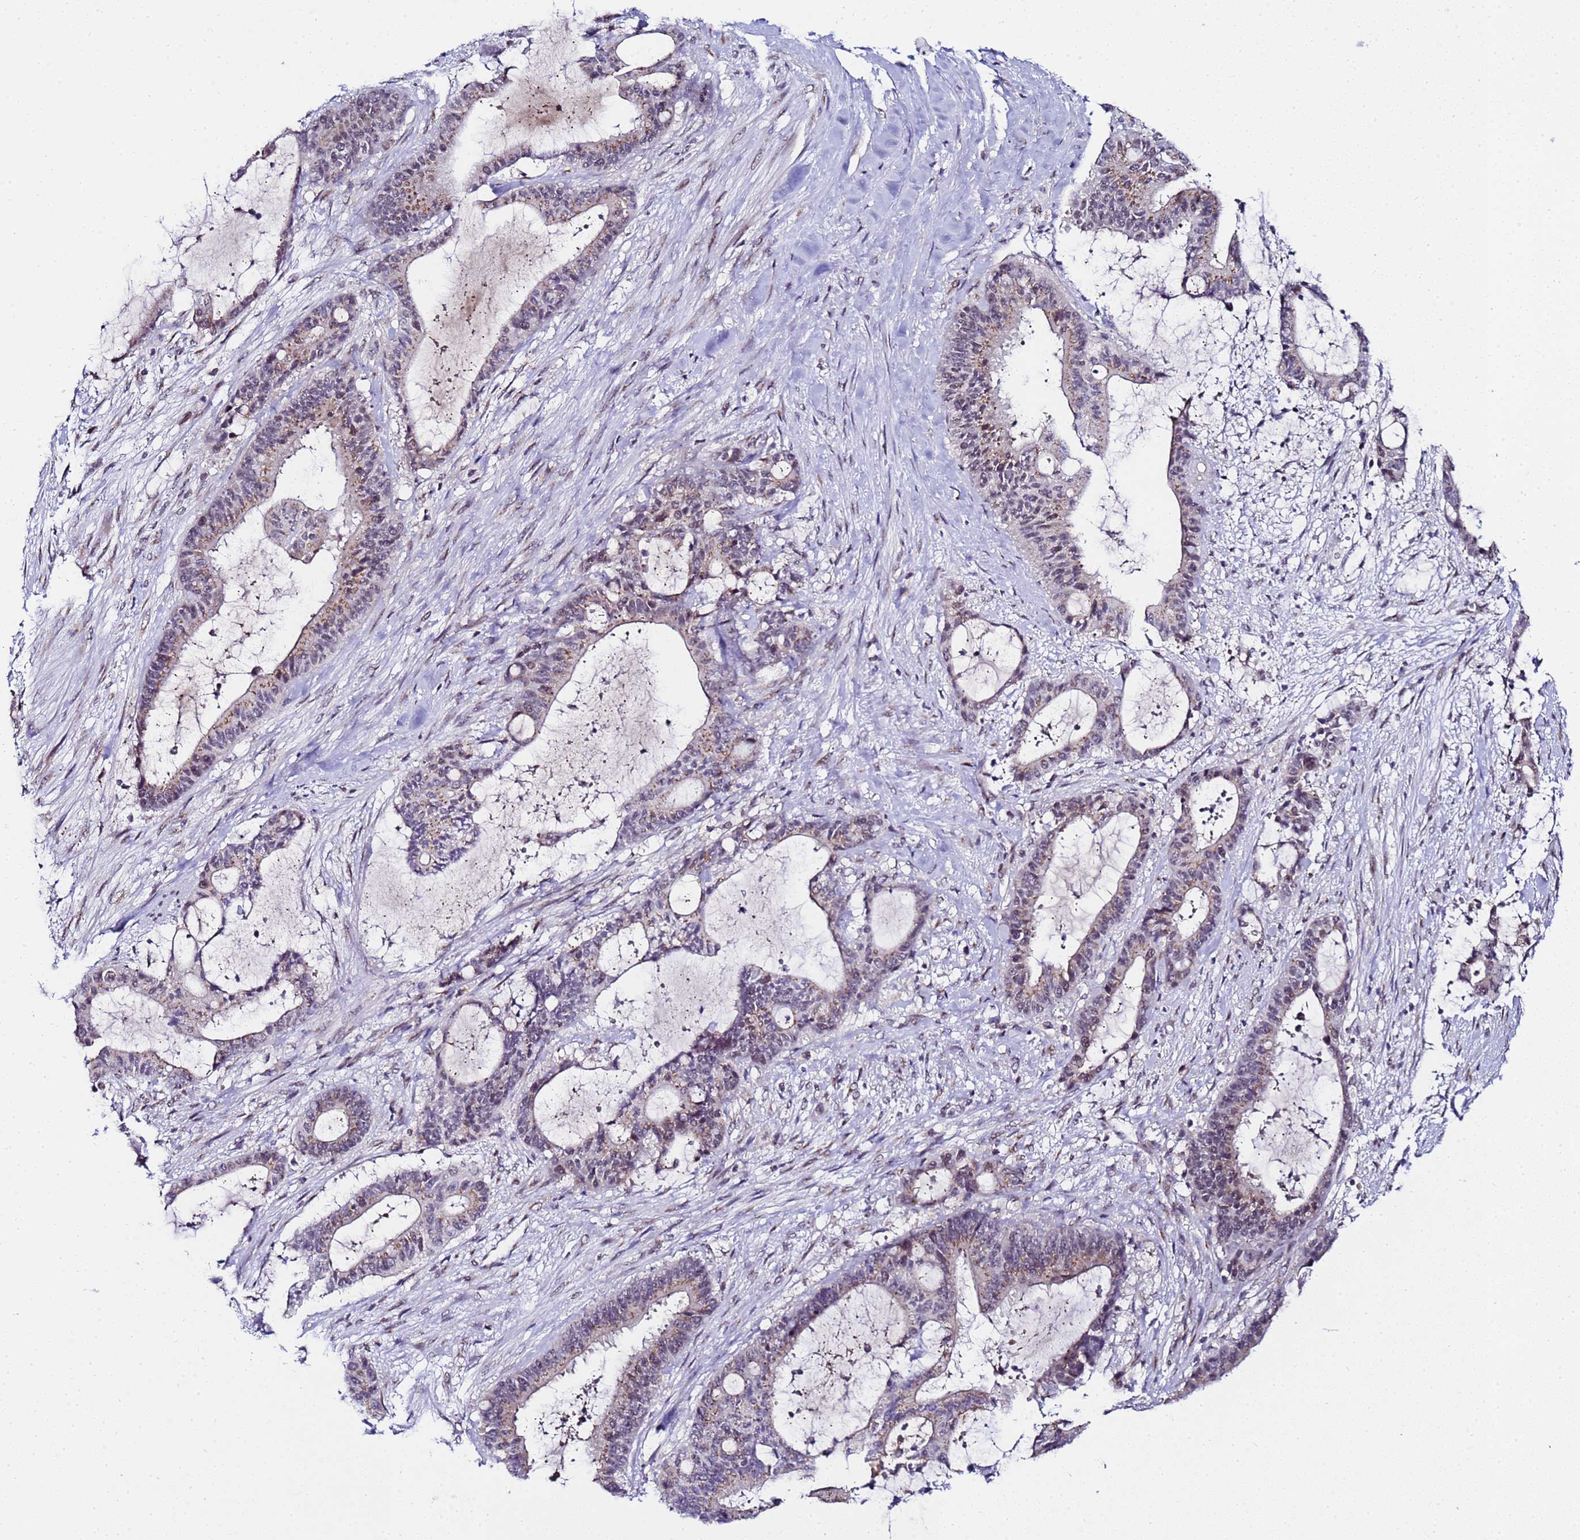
{"staining": {"intensity": "moderate", "quantity": "25%-75%", "location": "cytoplasmic/membranous"}, "tissue": "liver cancer", "cell_type": "Tumor cells", "image_type": "cancer", "snomed": [{"axis": "morphology", "description": "Normal tissue, NOS"}, {"axis": "morphology", "description": "Cholangiocarcinoma"}, {"axis": "topography", "description": "Liver"}, {"axis": "topography", "description": "Peripheral nerve tissue"}], "caption": "IHC histopathology image of human liver cancer stained for a protein (brown), which shows medium levels of moderate cytoplasmic/membranous expression in approximately 25%-75% of tumor cells.", "gene": "C19orf47", "patient": {"sex": "female", "age": 73}}